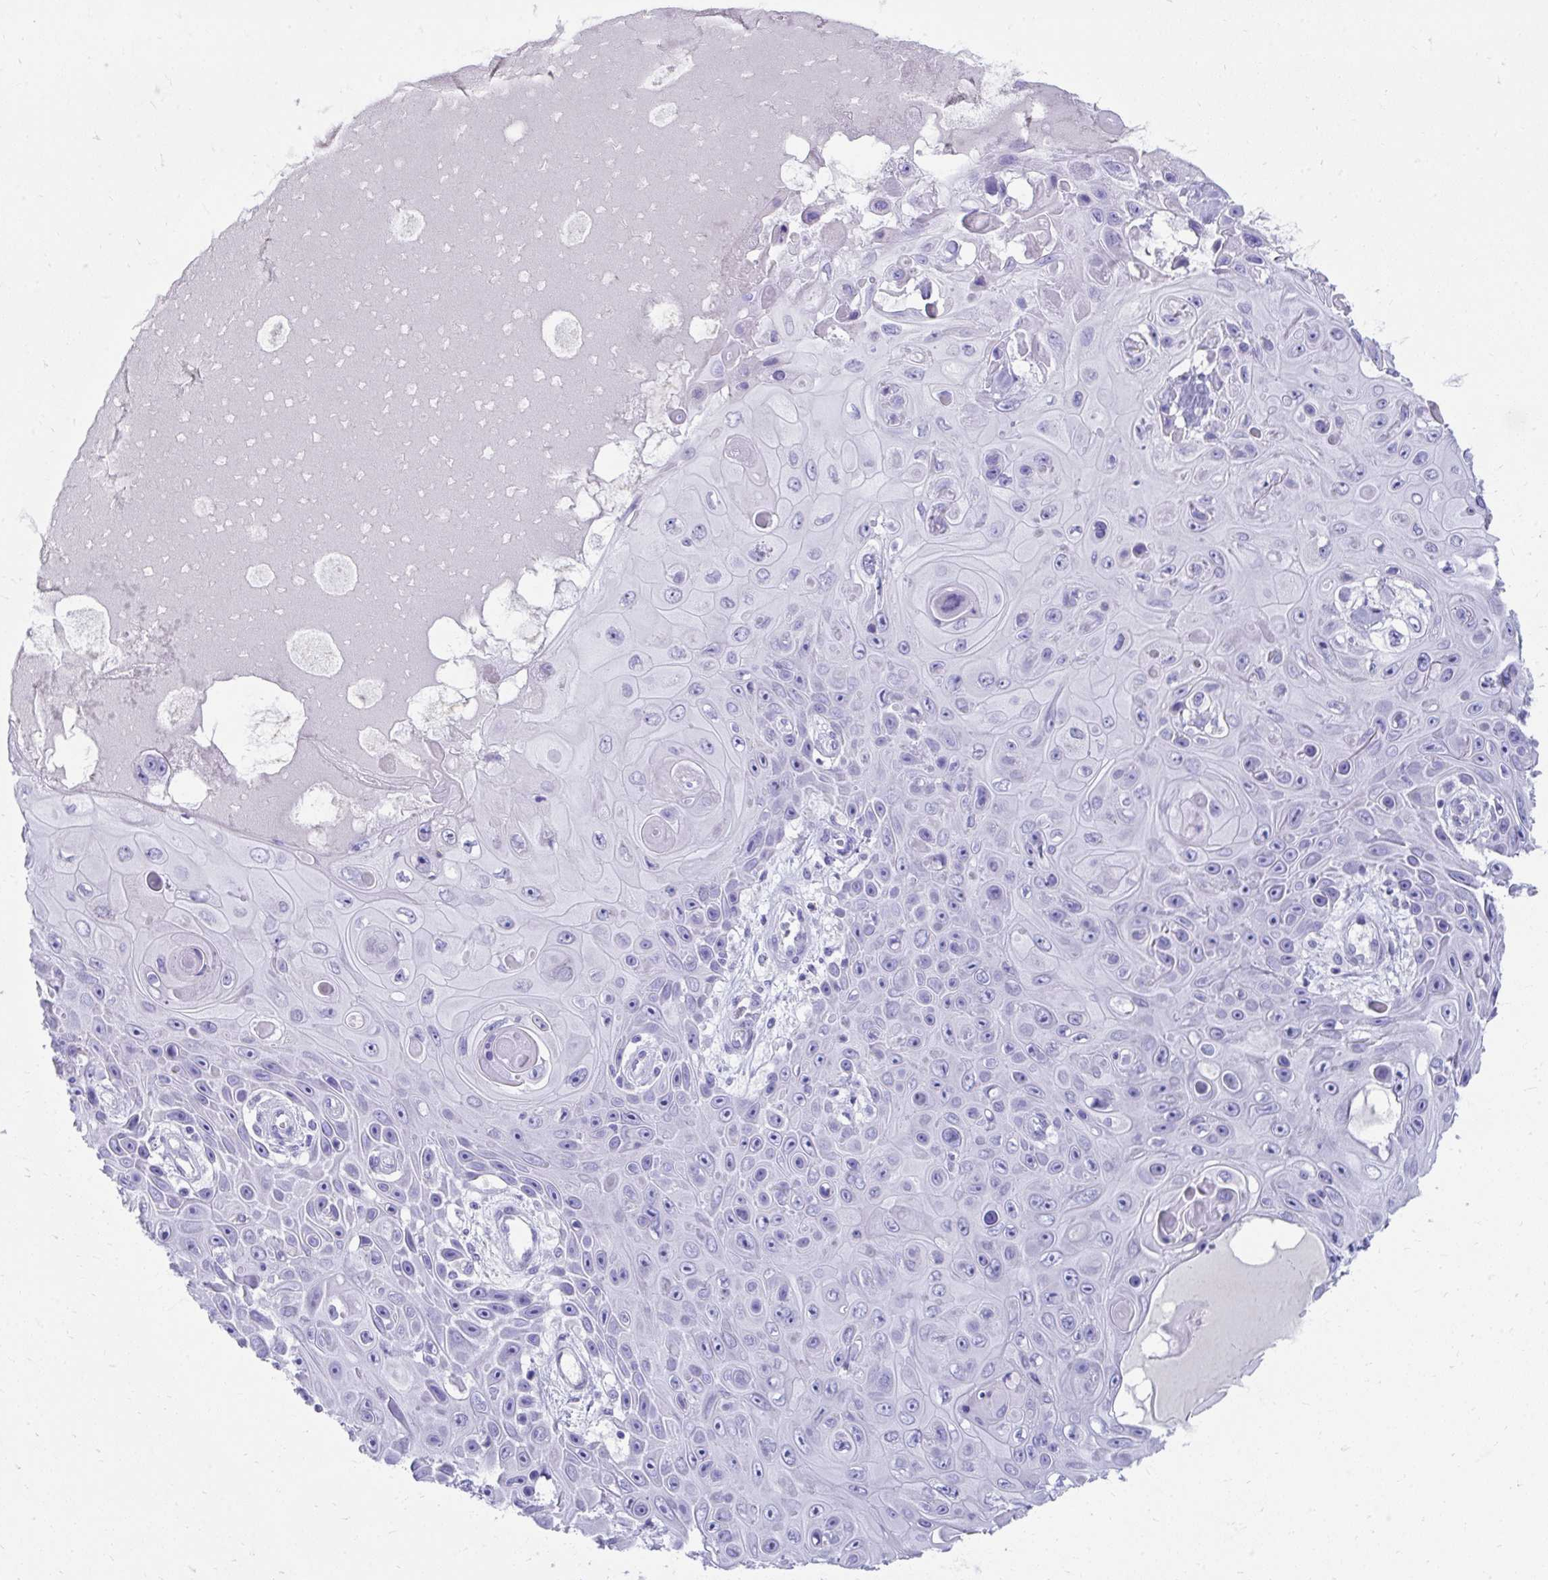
{"staining": {"intensity": "negative", "quantity": "none", "location": "none"}, "tissue": "skin cancer", "cell_type": "Tumor cells", "image_type": "cancer", "snomed": [{"axis": "morphology", "description": "Squamous cell carcinoma, NOS"}, {"axis": "topography", "description": "Skin"}], "caption": "Protein analysis of skin squamous cell carcinoma demonstrates no significant positivity in tumor cells.", "gene": "SEC14L3", "patient": {"sex": "male", "age": 82}}